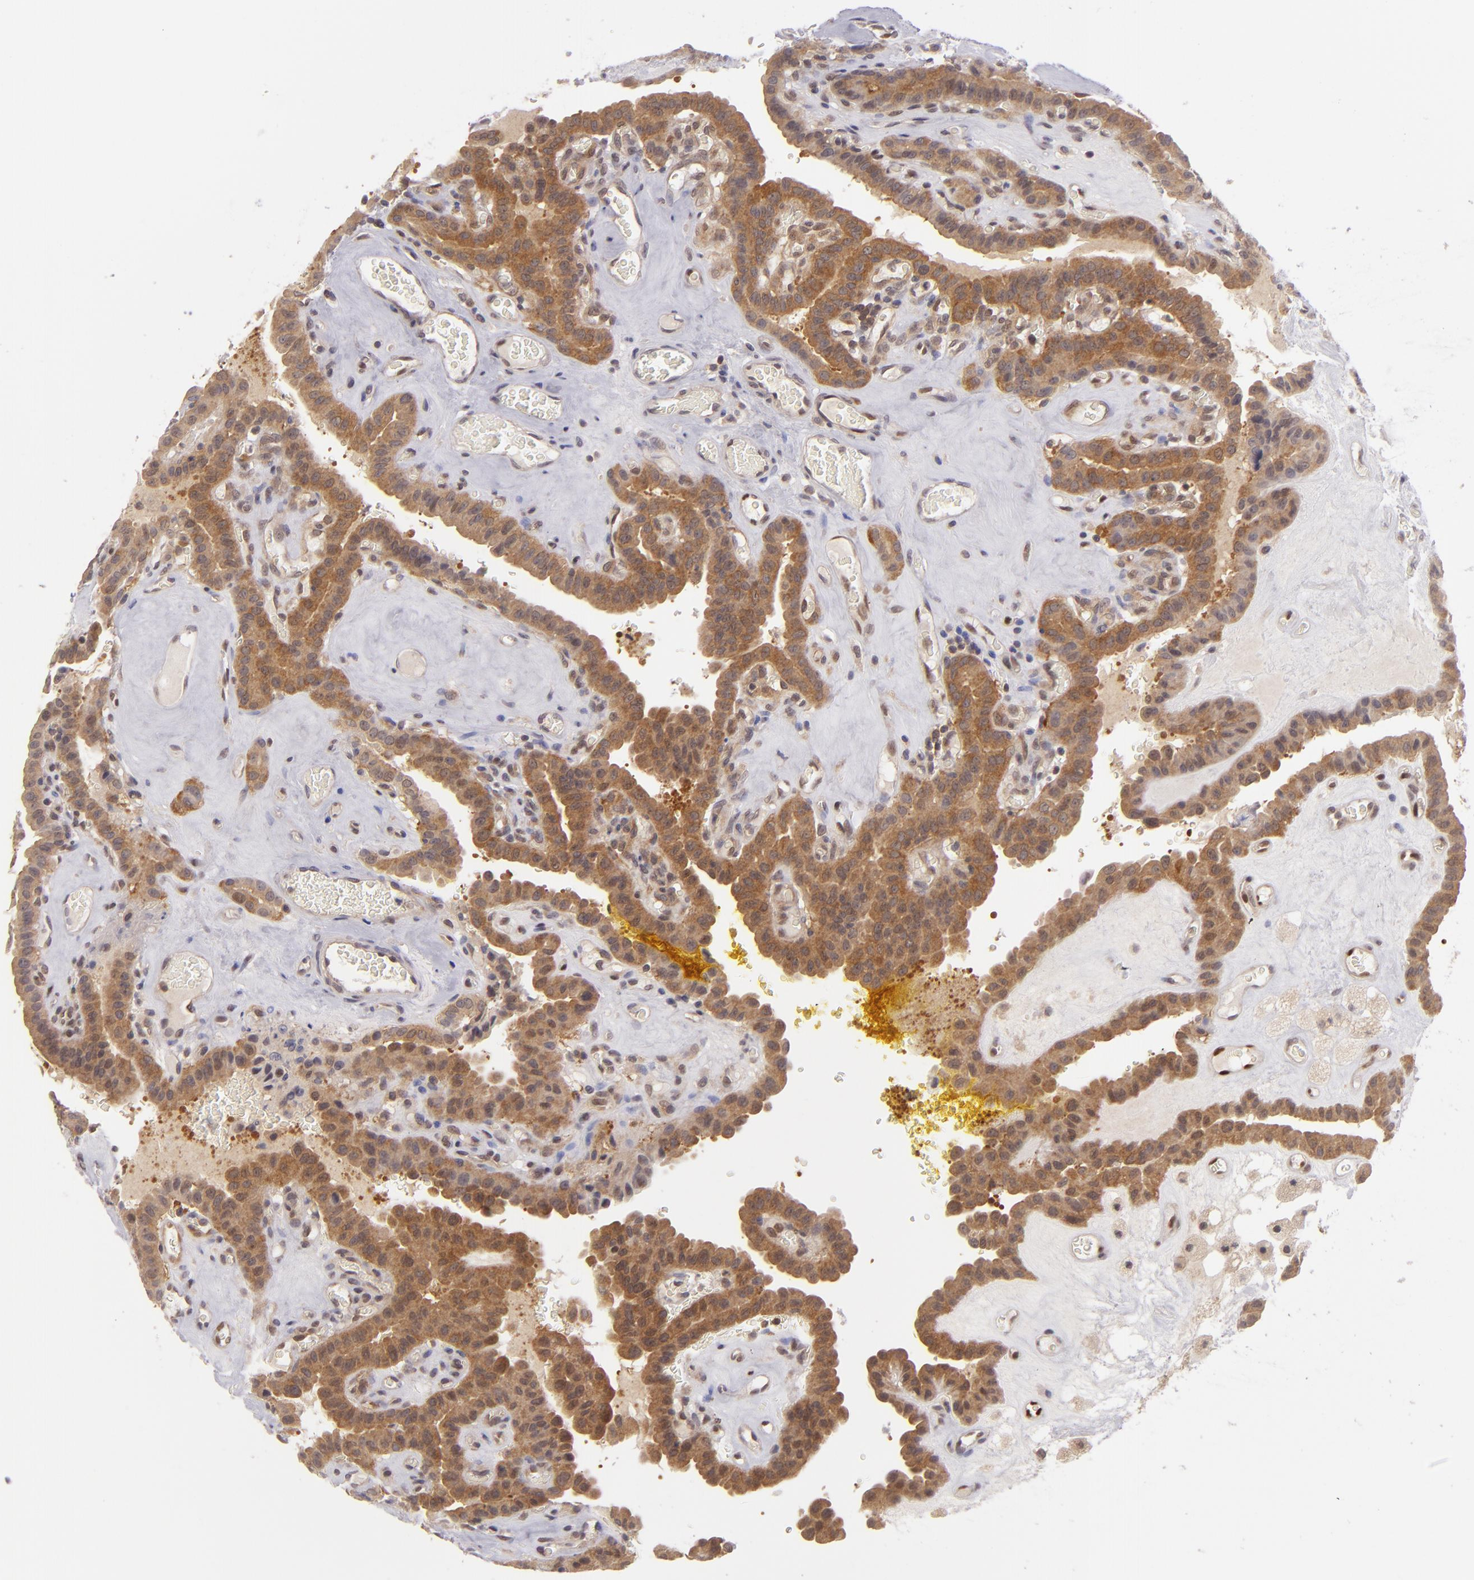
{"staining": {"intensity": "strong", "quantity": ">75%", "location": "cytoplasmic/membranous"}, "tissue": "thyroid cancer", "cell_type": "Tumor cells", "image_type": "cancer", "snomed": [{"axis": "morphology", "description": "Papillary adenocarcinoma, NOS"}, {"axis": "topography", "description": "Thyroid gland"}], "caption": "Immunohistochemical staining of human papillary adenocarcinoma (thyroid) exhibits strong cytoplasmic/membranous protein expression in approximately >75% of tumor cells.", "gene": "PTPN13", "patient": {"sex": "male", "age": 87}}